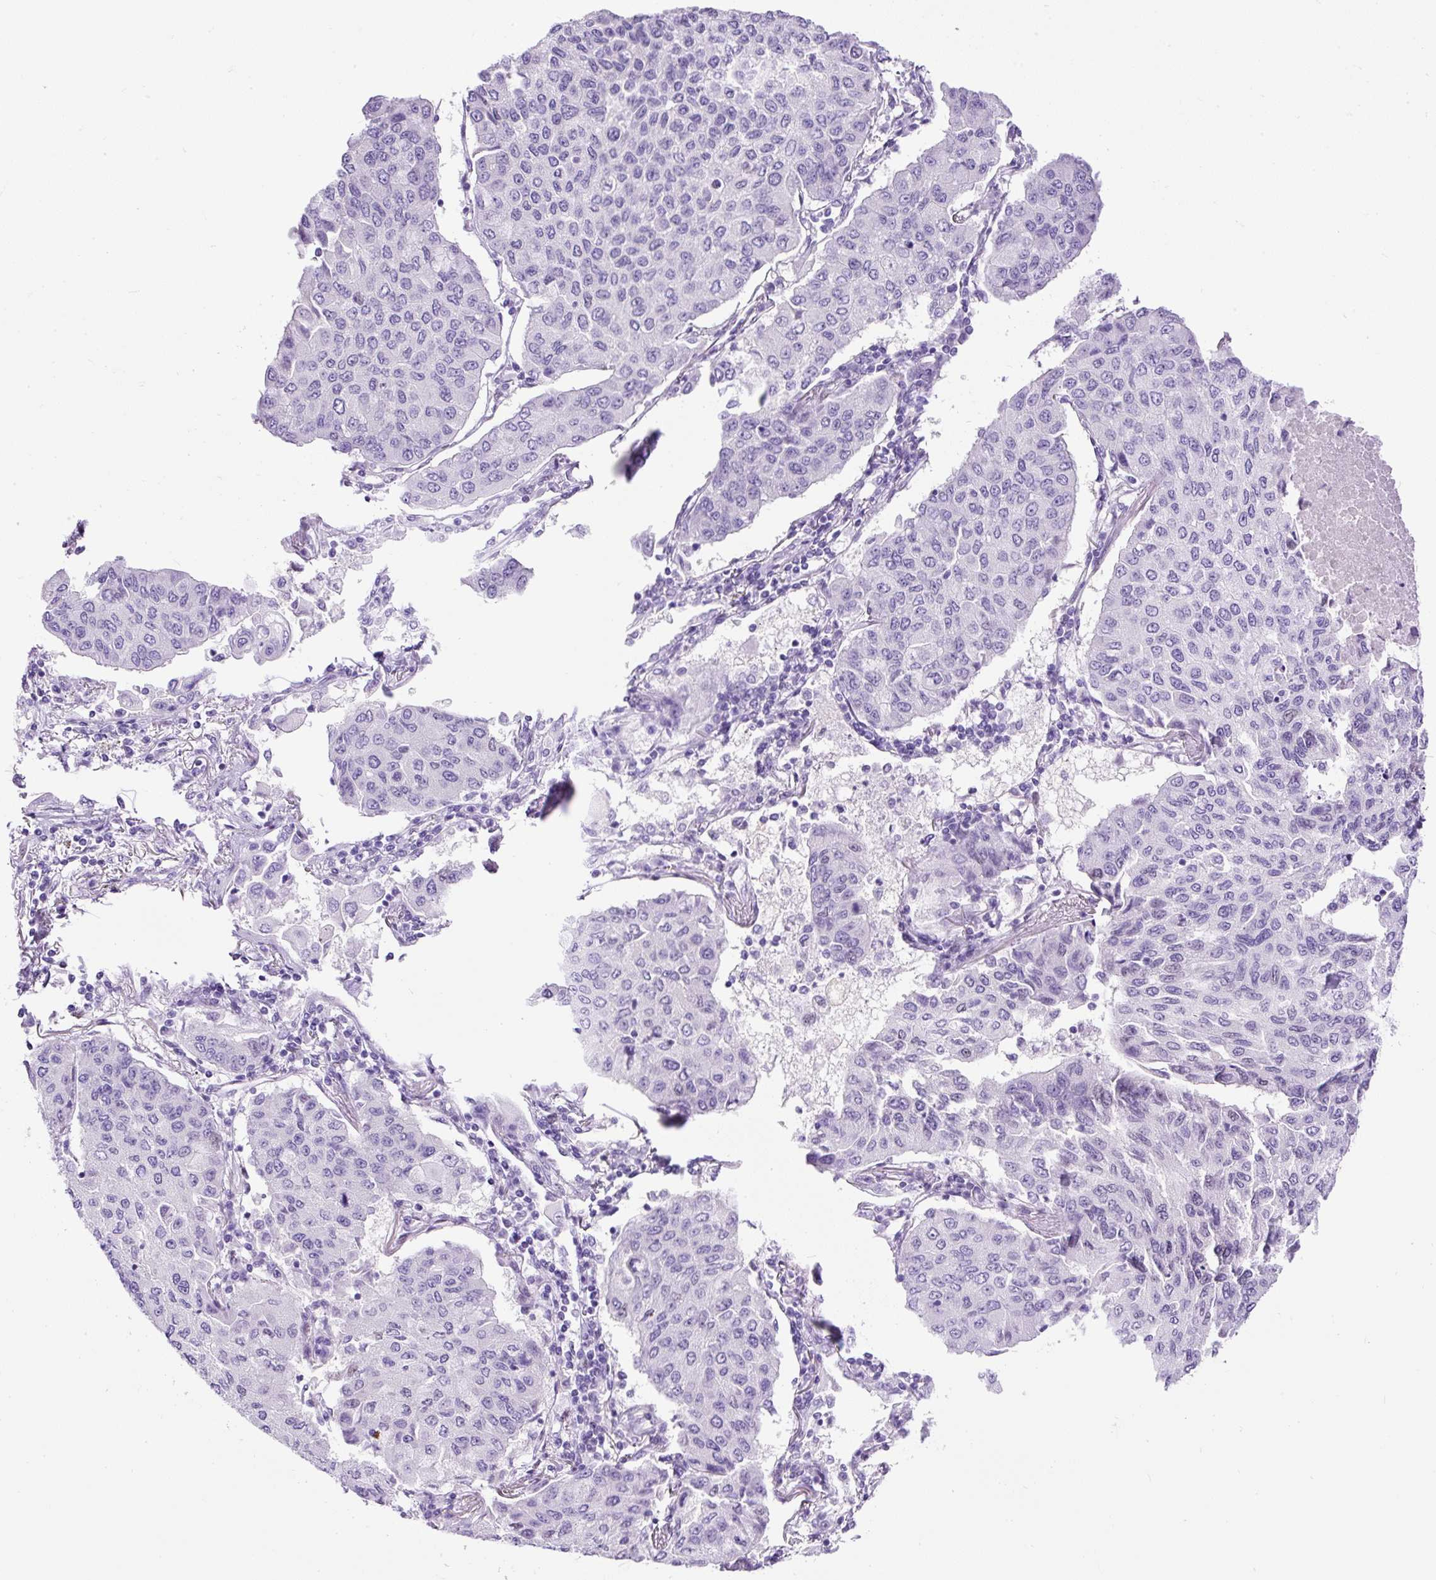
{"staining": {"intensity": "negative", "quantity": "none", "location": "none"}, "tissue": "lung cancer", "cell_type": "Tumor cells", "image_type": "cancer", "snomed": [{"axis": "morphology", "description": "Squamous cell carcinoma, NOS"}, {"axis": "topography", "description": "Lung"}], "caption": "Photomicrograph shows no protein expression in tumor cells of lung squamous cell carcinoma tissue. Nuclei are stained in blue.", "gene": "PDIA2", "patient": {"sex": "male", "age": 74}}